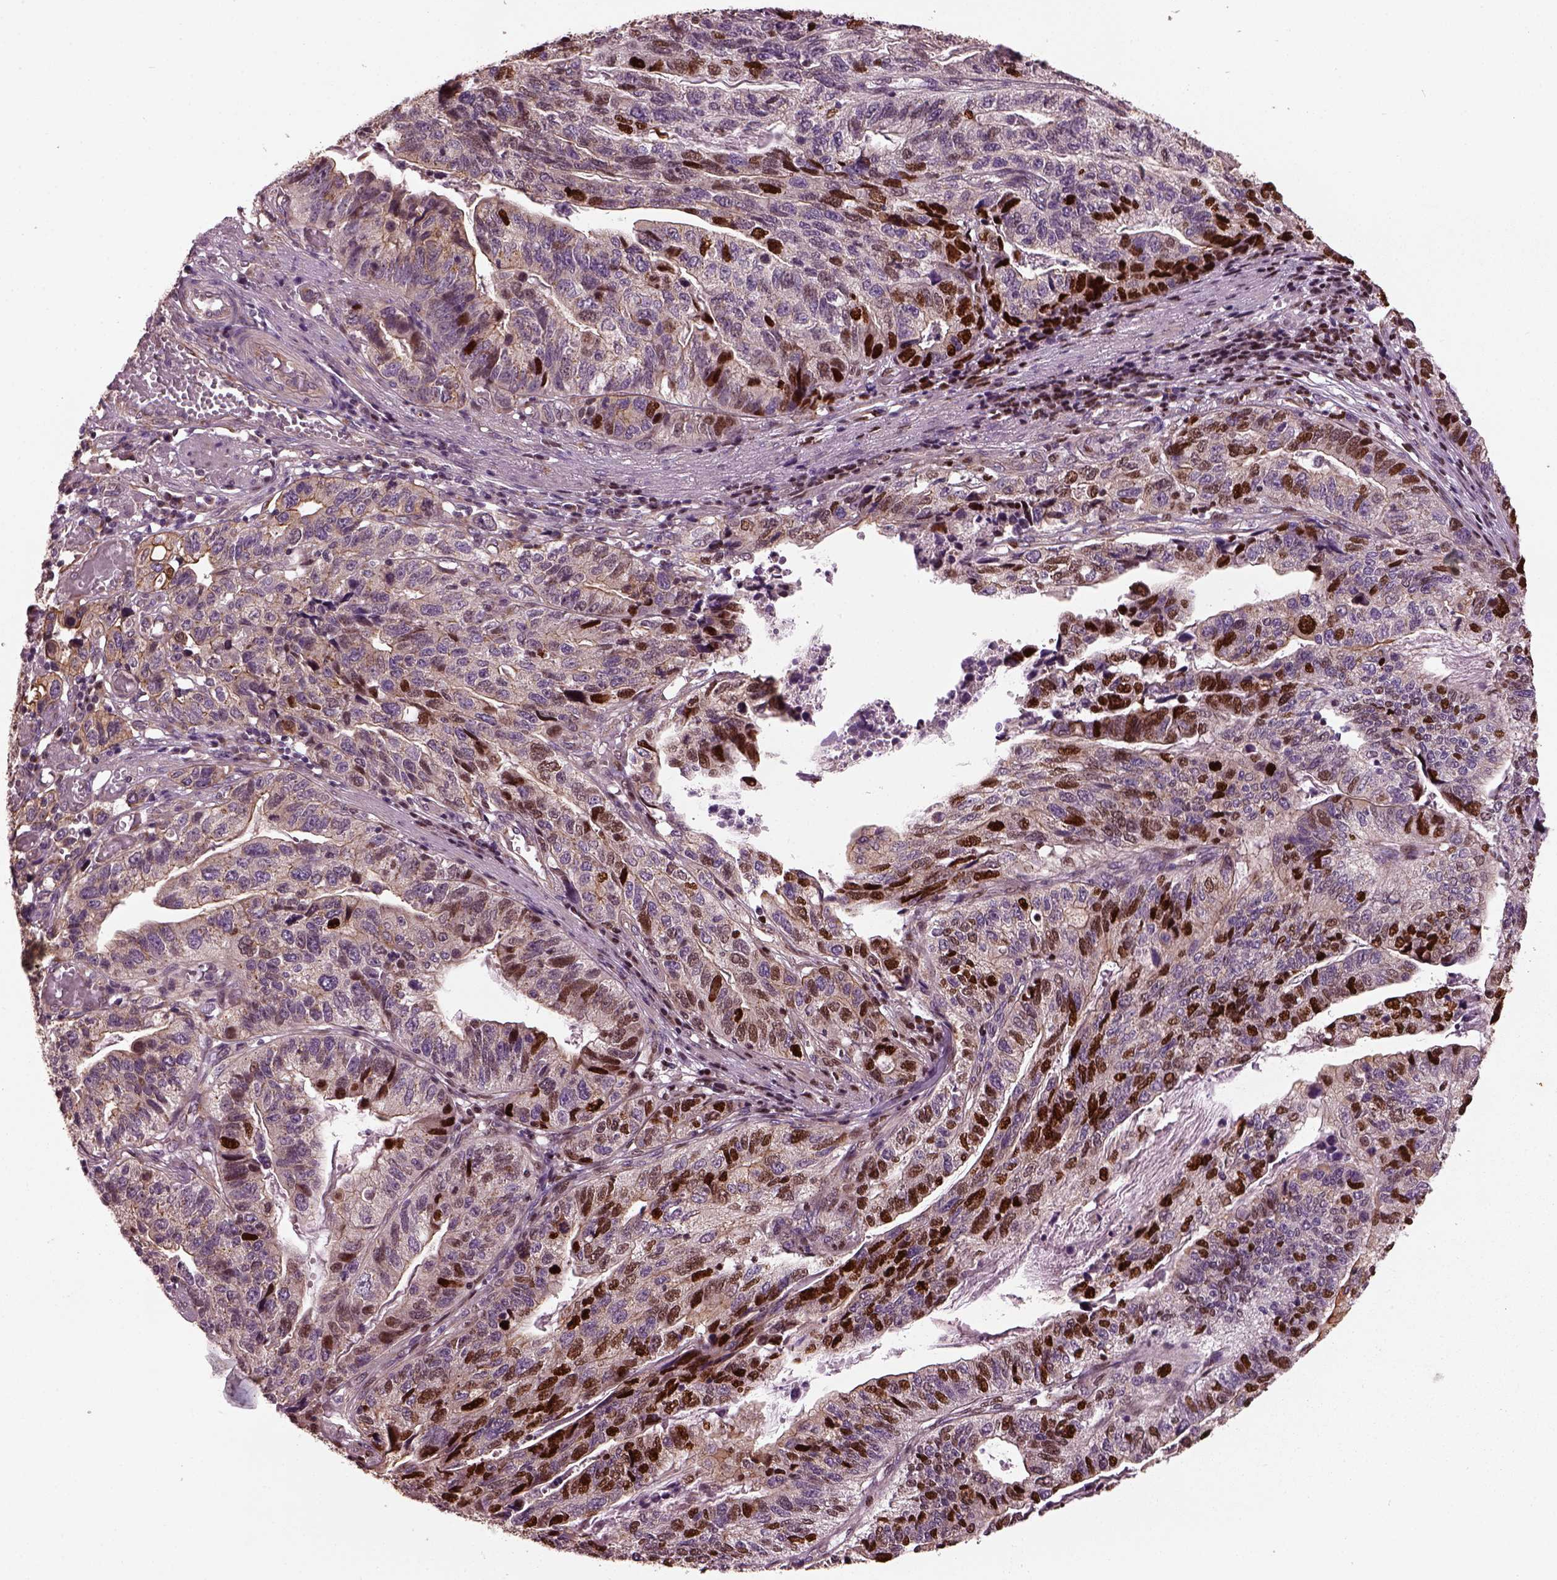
{"staining": {"intensity": "strong", "quantity": "<25%", "location": "nuclear"}, "tissue": "stomach cancer", "cell_type": "Tumor cells", "image_type": "cancer", "snomed": [{"axis": "morphology", "description": "Adenocarcinoma, NOS"}, {"axis": "topography", "description": "Stomach, upper"}], "caption": "Strong nuclear staining is seen in about <25% of tumor cells in stomach cancer. (brown staining indicates protein expression, while blue staining denotes nuclei).", "gene": "RUFY3", "patient": {"sex": "female", "age": 67}}